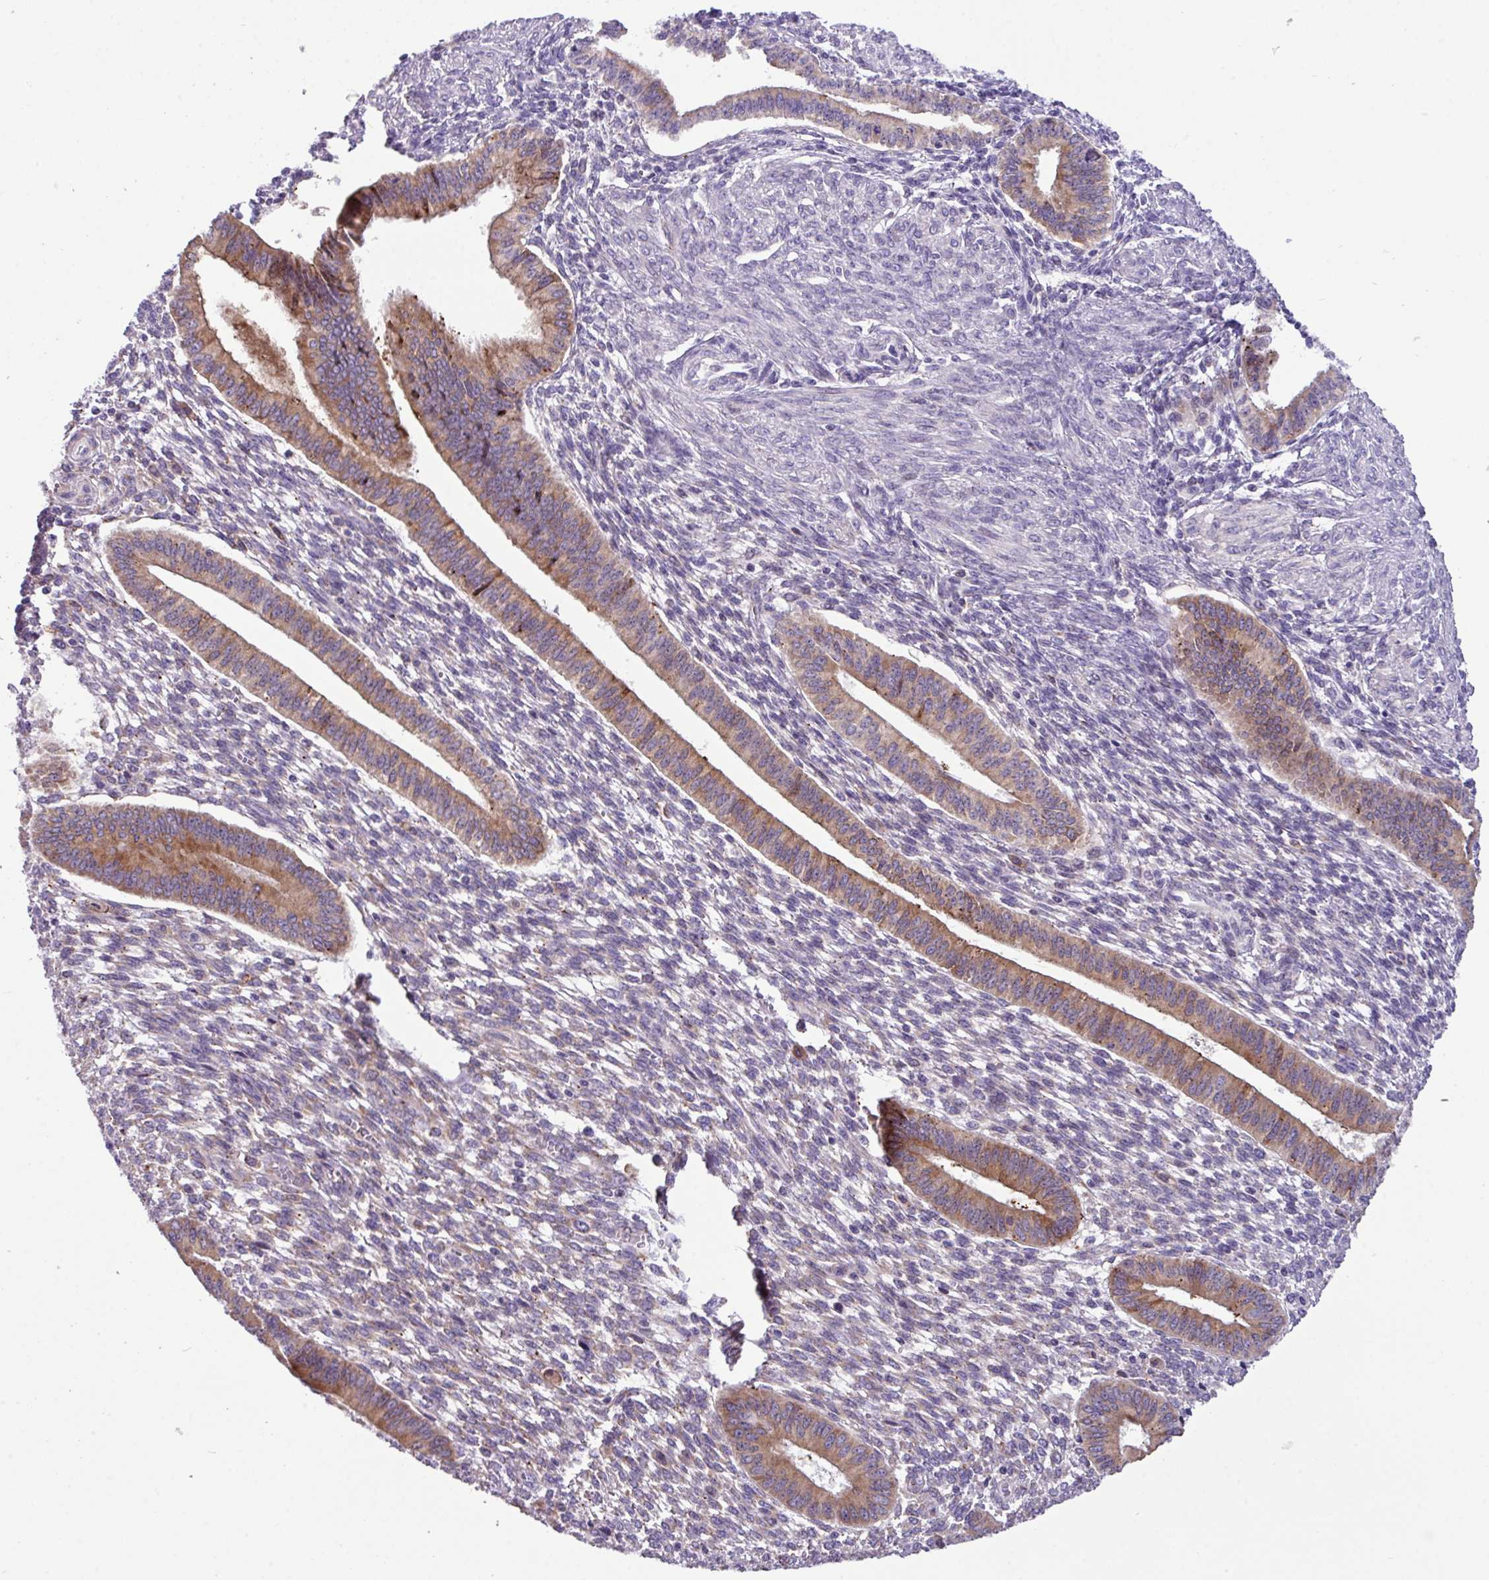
{"staining": {"intensity": "negative", "quantity": "none", "location": "none"}, "tissue": "endometrium", "cell_type": "Cells in endometrial stroma", "image_type": "normal", "snomed": [{"axis": "morphology", "description": "Normal tissue, NOS"}, {"axis": "topography", "description": "Endometrium"}], "caption": "Immunohistochemistry photomicrograph of unremarkable endometrium: endometrium stained with DAB reveals no significant protein staining in cells in endometrial stroma.", "gene": "RGS21", "patient": {"sex": "female", "age": 36}}